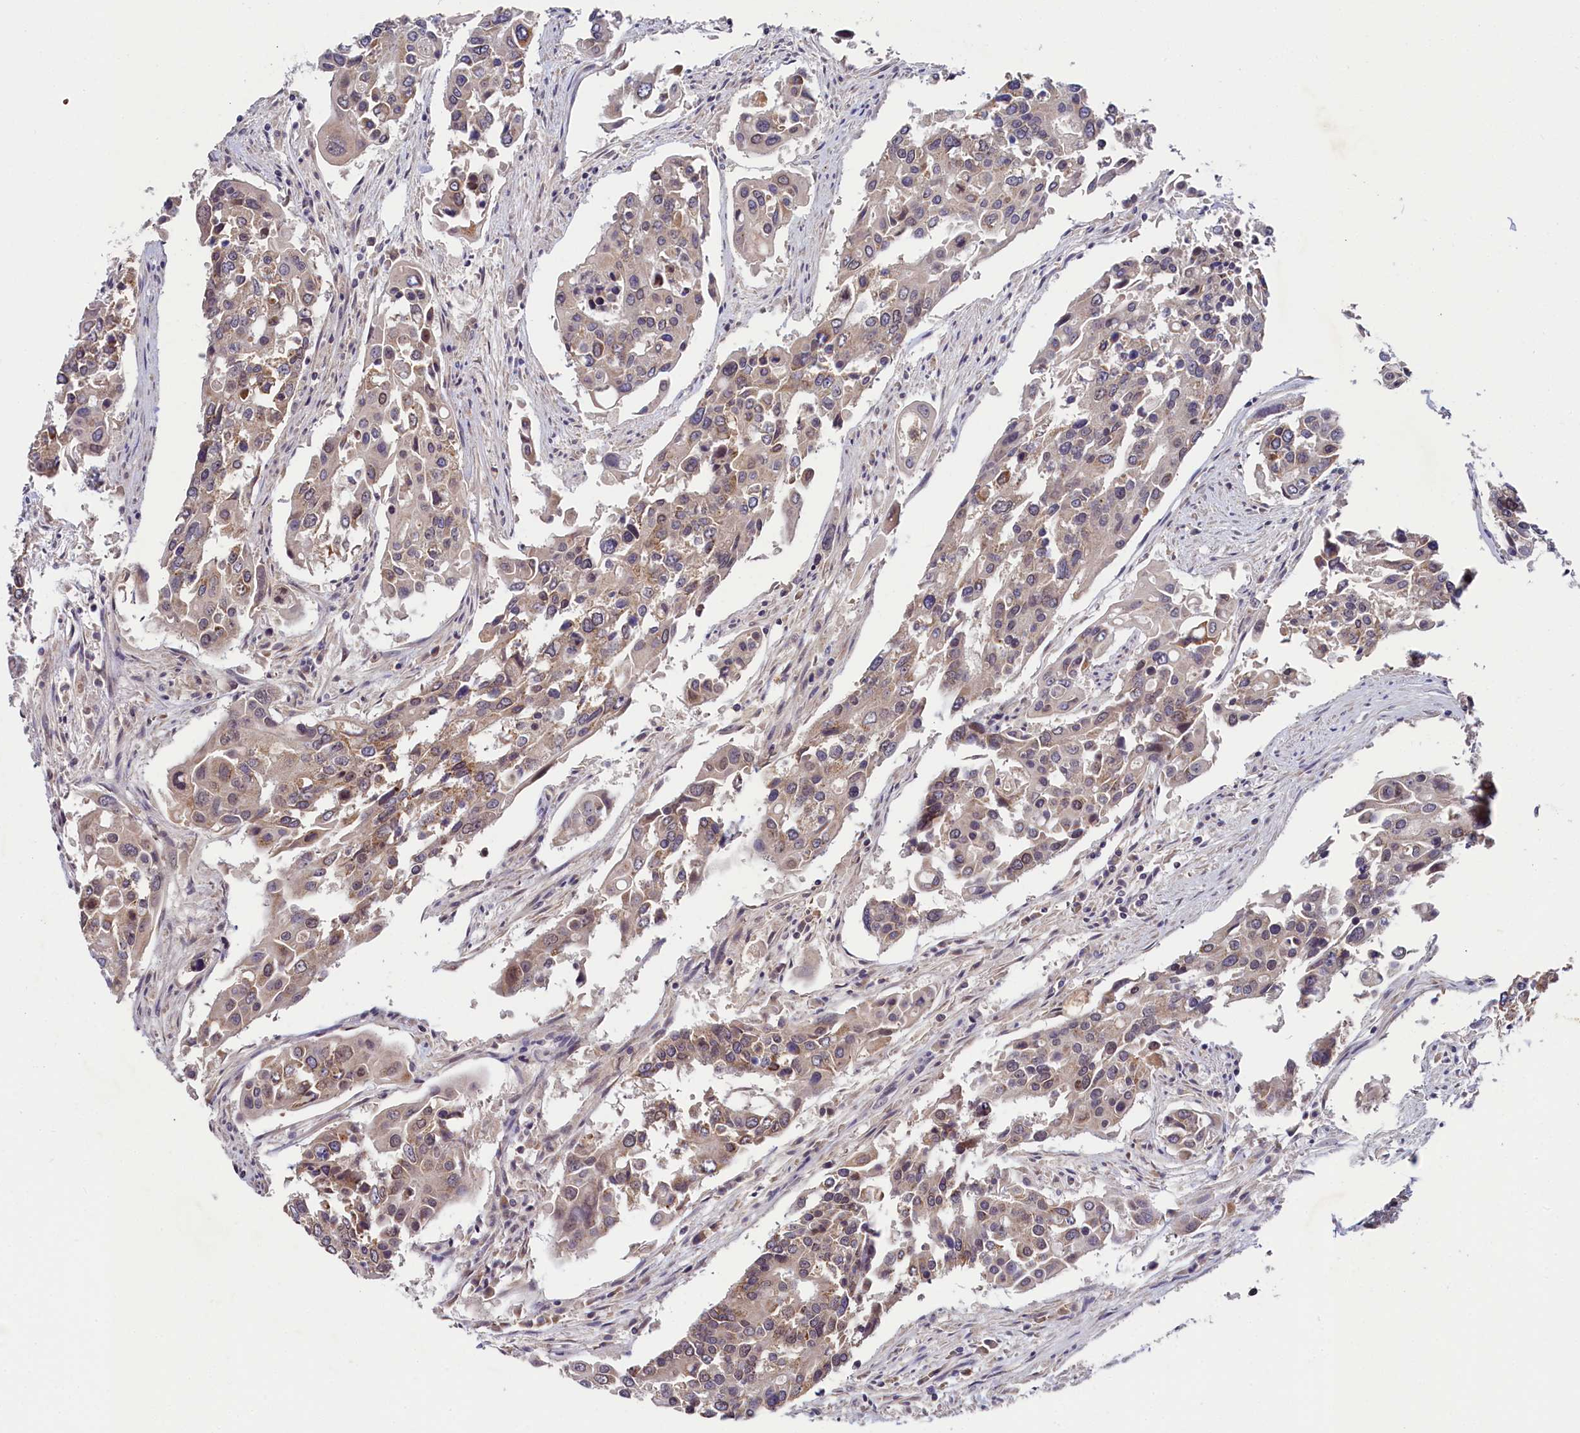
{"staining": {"intensity": "weak", "quantity": "25%-75%", "location": "cytoplasmic/membranous"}, "tissue": "colorectal cancer", "cell_type": "Tumor cells", "image_type": "cancer", "snomed": [{"axis": "morphology", "description": "Adenocarcinoma, NOS"}, {"axis": "topography", "description": "Colon"}], "caption": "Immunohistochemistry (IHC) of human colorectal cancer (adenocarcinoma) exhibits low levels of weak cytoplasmic/membranous staining in about 25%-75% of tumor cells. (Stains: DAB in brown, nuclei in blue, Microscopy: brightfield microscopy at high magnification).", "gene": "SPINK9", "patient": {"sex": "male", "age": 77}}